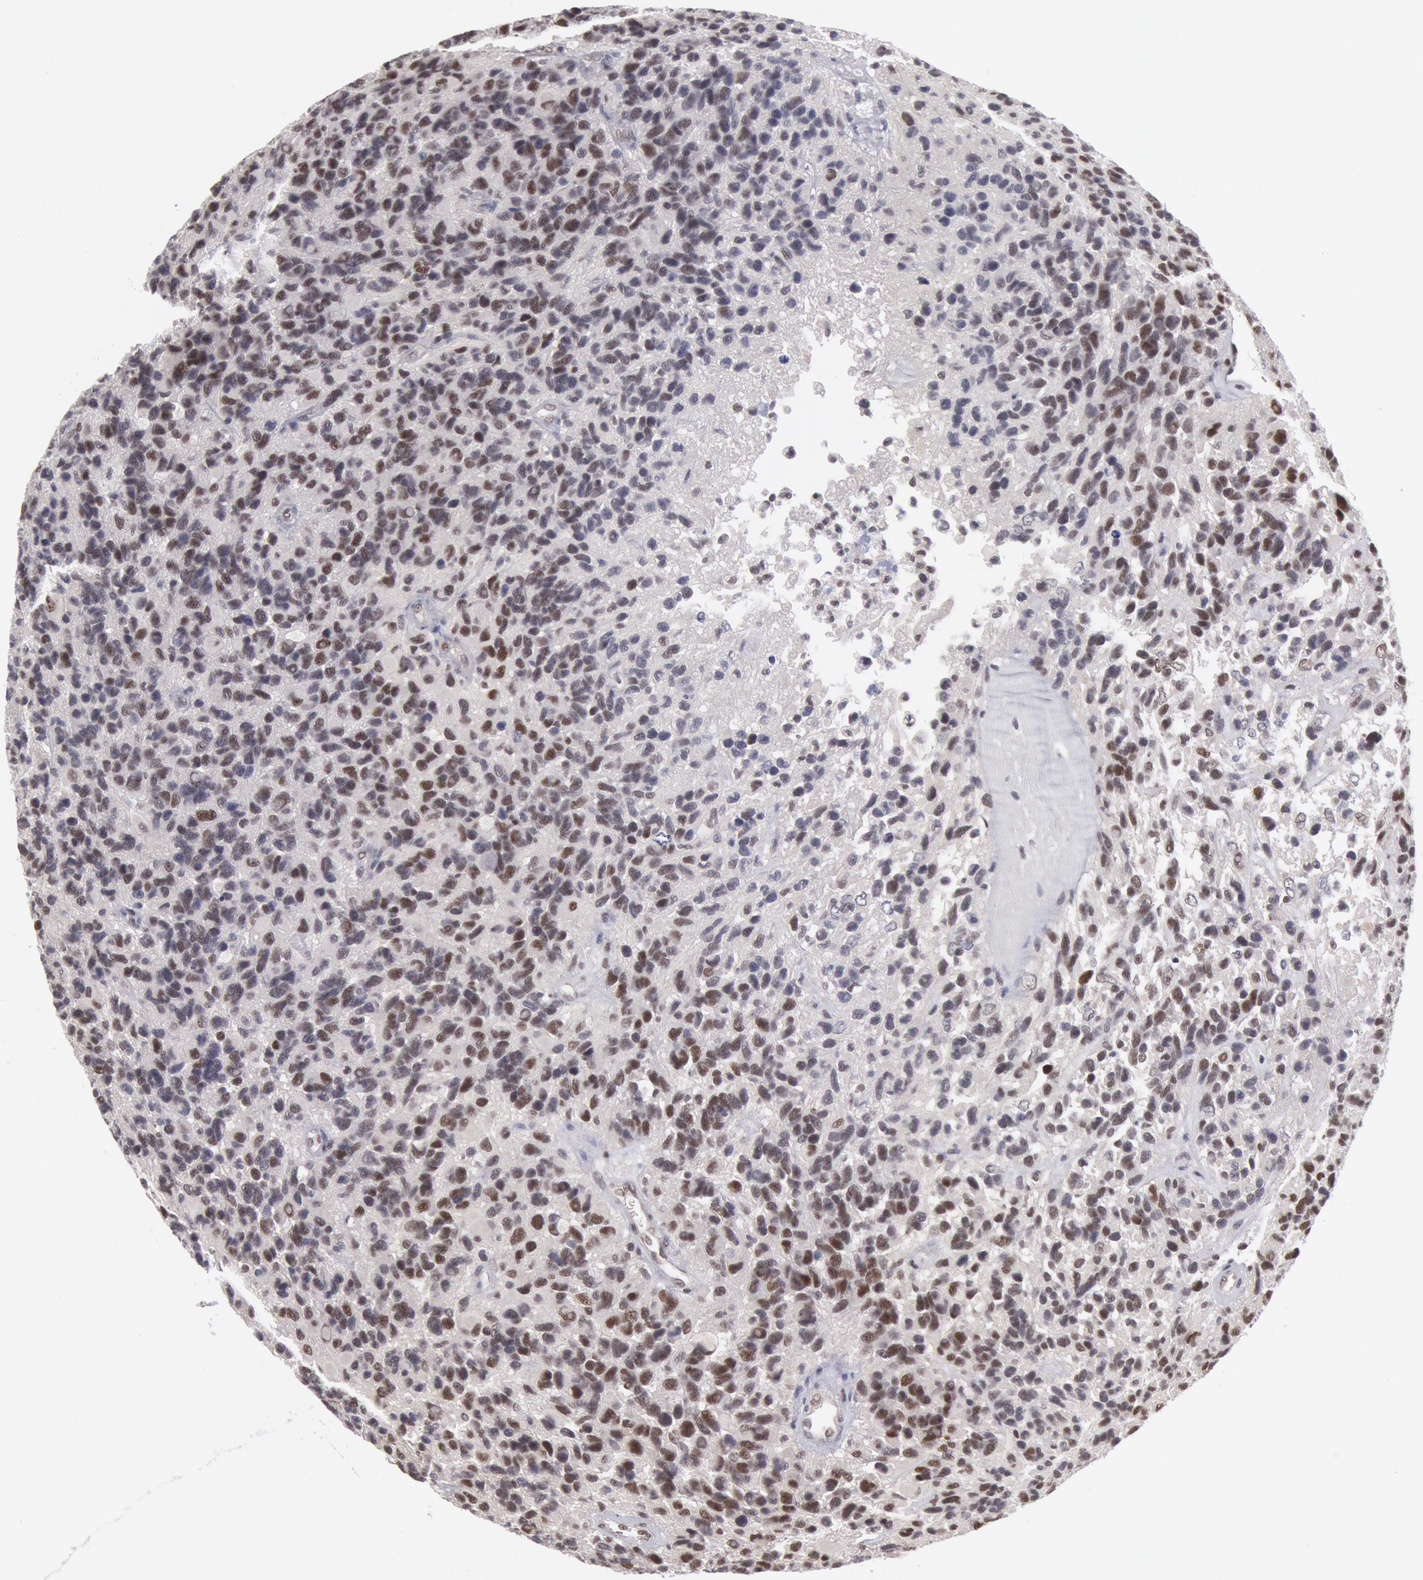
{"staining": {"intensity": "weak", "quantity": "<25%", "location": "nuclear"}, "tissue": "glioma", "cell_type": "Tumor cells", "image_type": "cancer", "snomed": [{"axis": "morphology", "description": "Glioma, malignant, High grade"}, {"axis": "topography", "description": "Brain"}], "caption": "This micrograph is of glioma stained with IHC to label a protein in brown with the nuclei are counter-stained blue. There is no staining in tumor cells.", "gene": "PPP4R3B", "patient": {"sex": "male", "age": 77}}